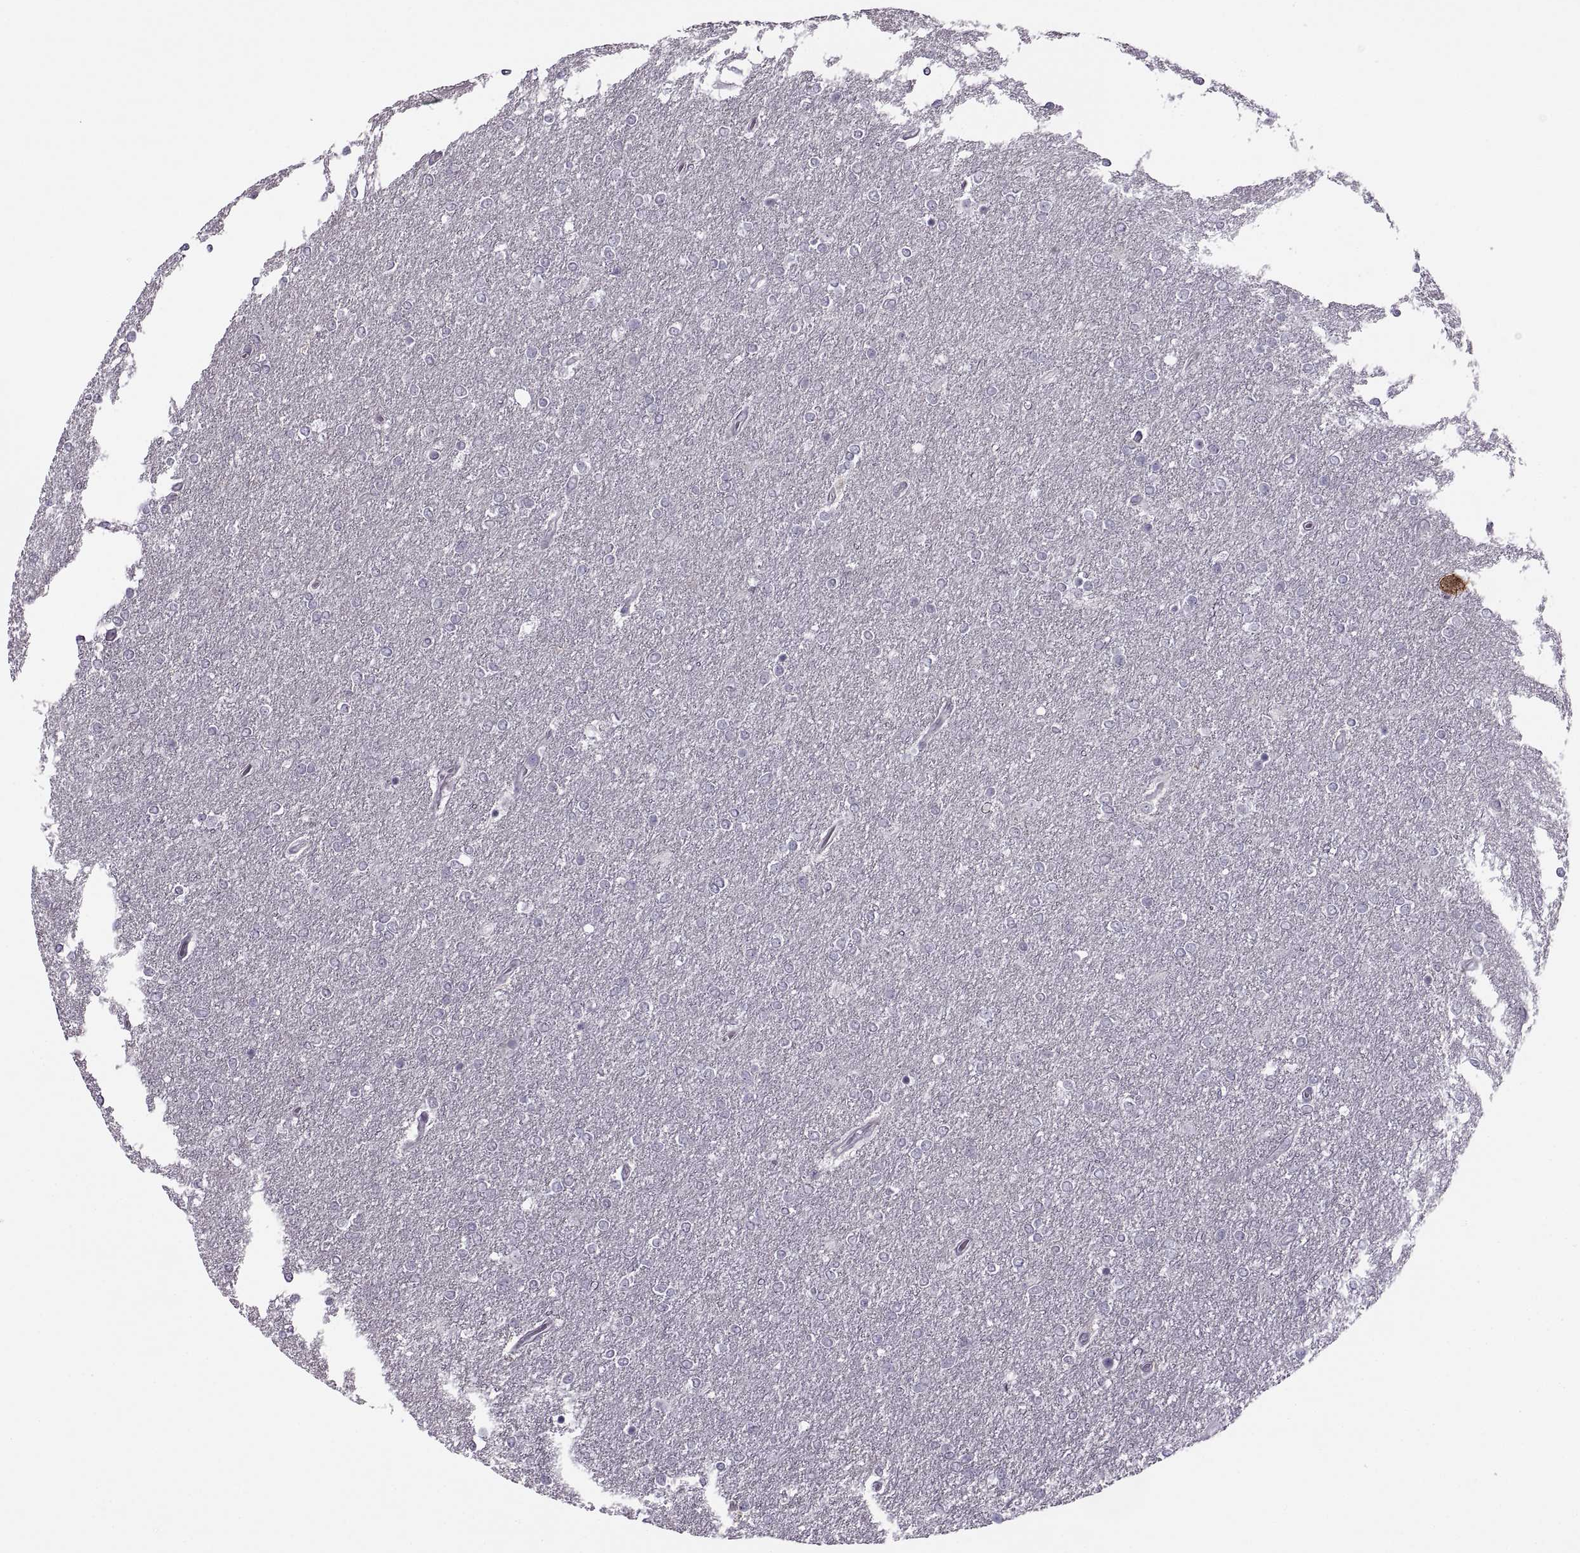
{"staining": {"intensity": "negative", "quantity": "none", "location": "none"}, "tissue": "glioma", "cell_type": "Tumor cells", "image_type": "cancer", "snomed": [{"axis": "morphology", "description": "Glioma, malignant, High grade"}, {"axis": "topography", "description": "Brain"}], "caption": "Immunohistochemistry of human high-grade glioma (malignant) demonstrates no positivity in tumor cells.", "gene": "H2AP", "patient": {"sex": "female", "age": 61}}